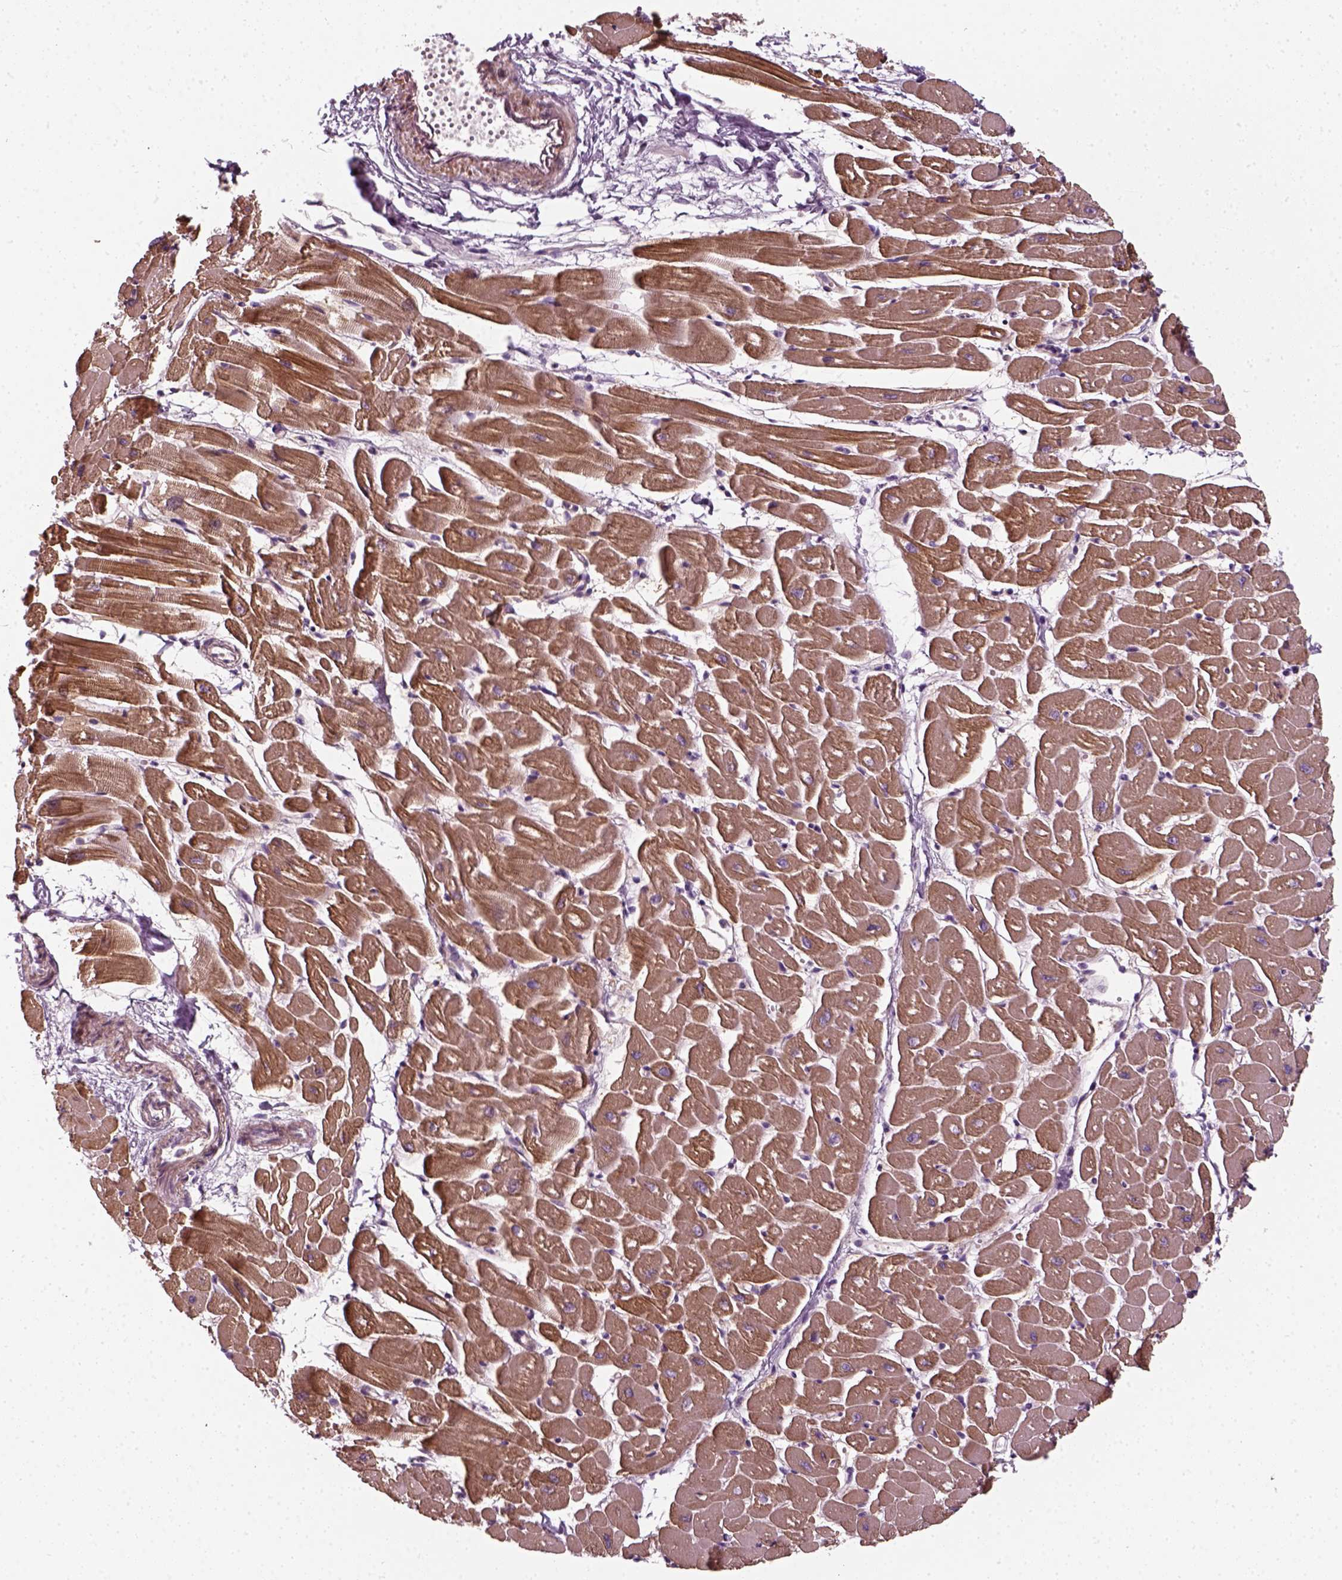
{"staining": {"intensity": "moderate", "quantity": ">75%", "location": "cytoplasmic/membranous"}, "tissue": "heart muscle", "cell_type": "Cardiomyocytes", "image_type": "normal", "snomed": [{"axis": "morphology", "description": "Normal tissue, NOS"}, {"axis": "topography", "description": "Heart"}], "caption": "This micrograph demonstrates IHC staining of benign human heart muscle, with medium moderate cytoplasmic/membranous expression in approximately >75% of cardiomyocytes.", "gene": "DNASE1L1", "patient": {"sex": "male", "age": 57}}